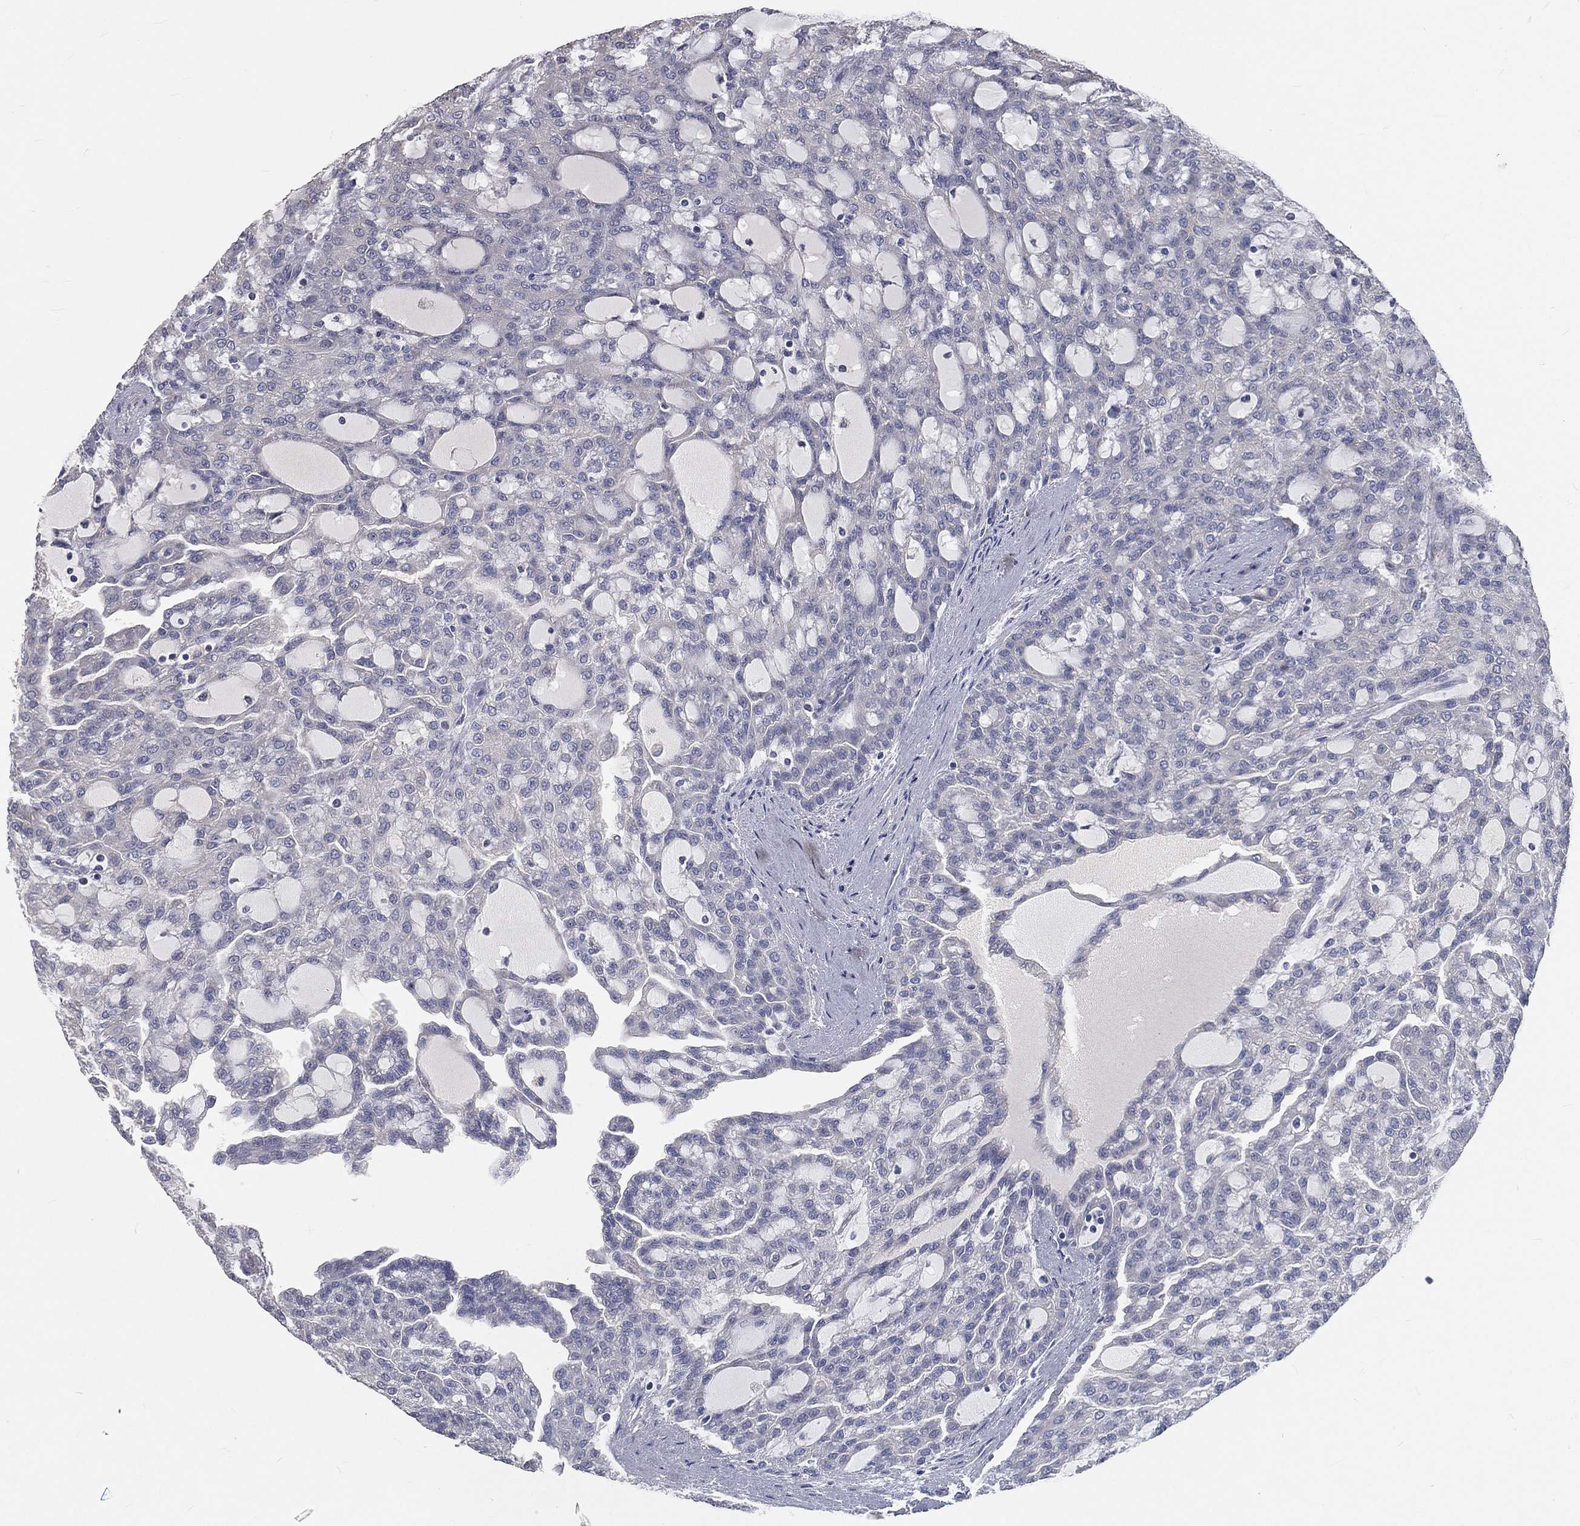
{"staining": {"intensity": "negative", "quantity": "none", "location": "none"}, "tissue": "renal cancer", "cell_type": "Tumor cells", "image_type": "cancer", "snomed": [{"axis": "morphology", "description": "Adenocarcinoma, NOS"}, {"axis": "topography", "description": "Kidney"}], "caption": "An immunohistochemistry (IHC) image of renal adenocarcinoma is shown. There is no staining in tumor cells of renal adenocarcinoma. (Stains: DAB (3,3'-diaminobenzidine) immunohistochemistry with hematoxylin counter stain, Microscopy: brightfield microscopy at high magnification).", "gene": "CROCC", "patient": {"sex": "male", "age": 63}}